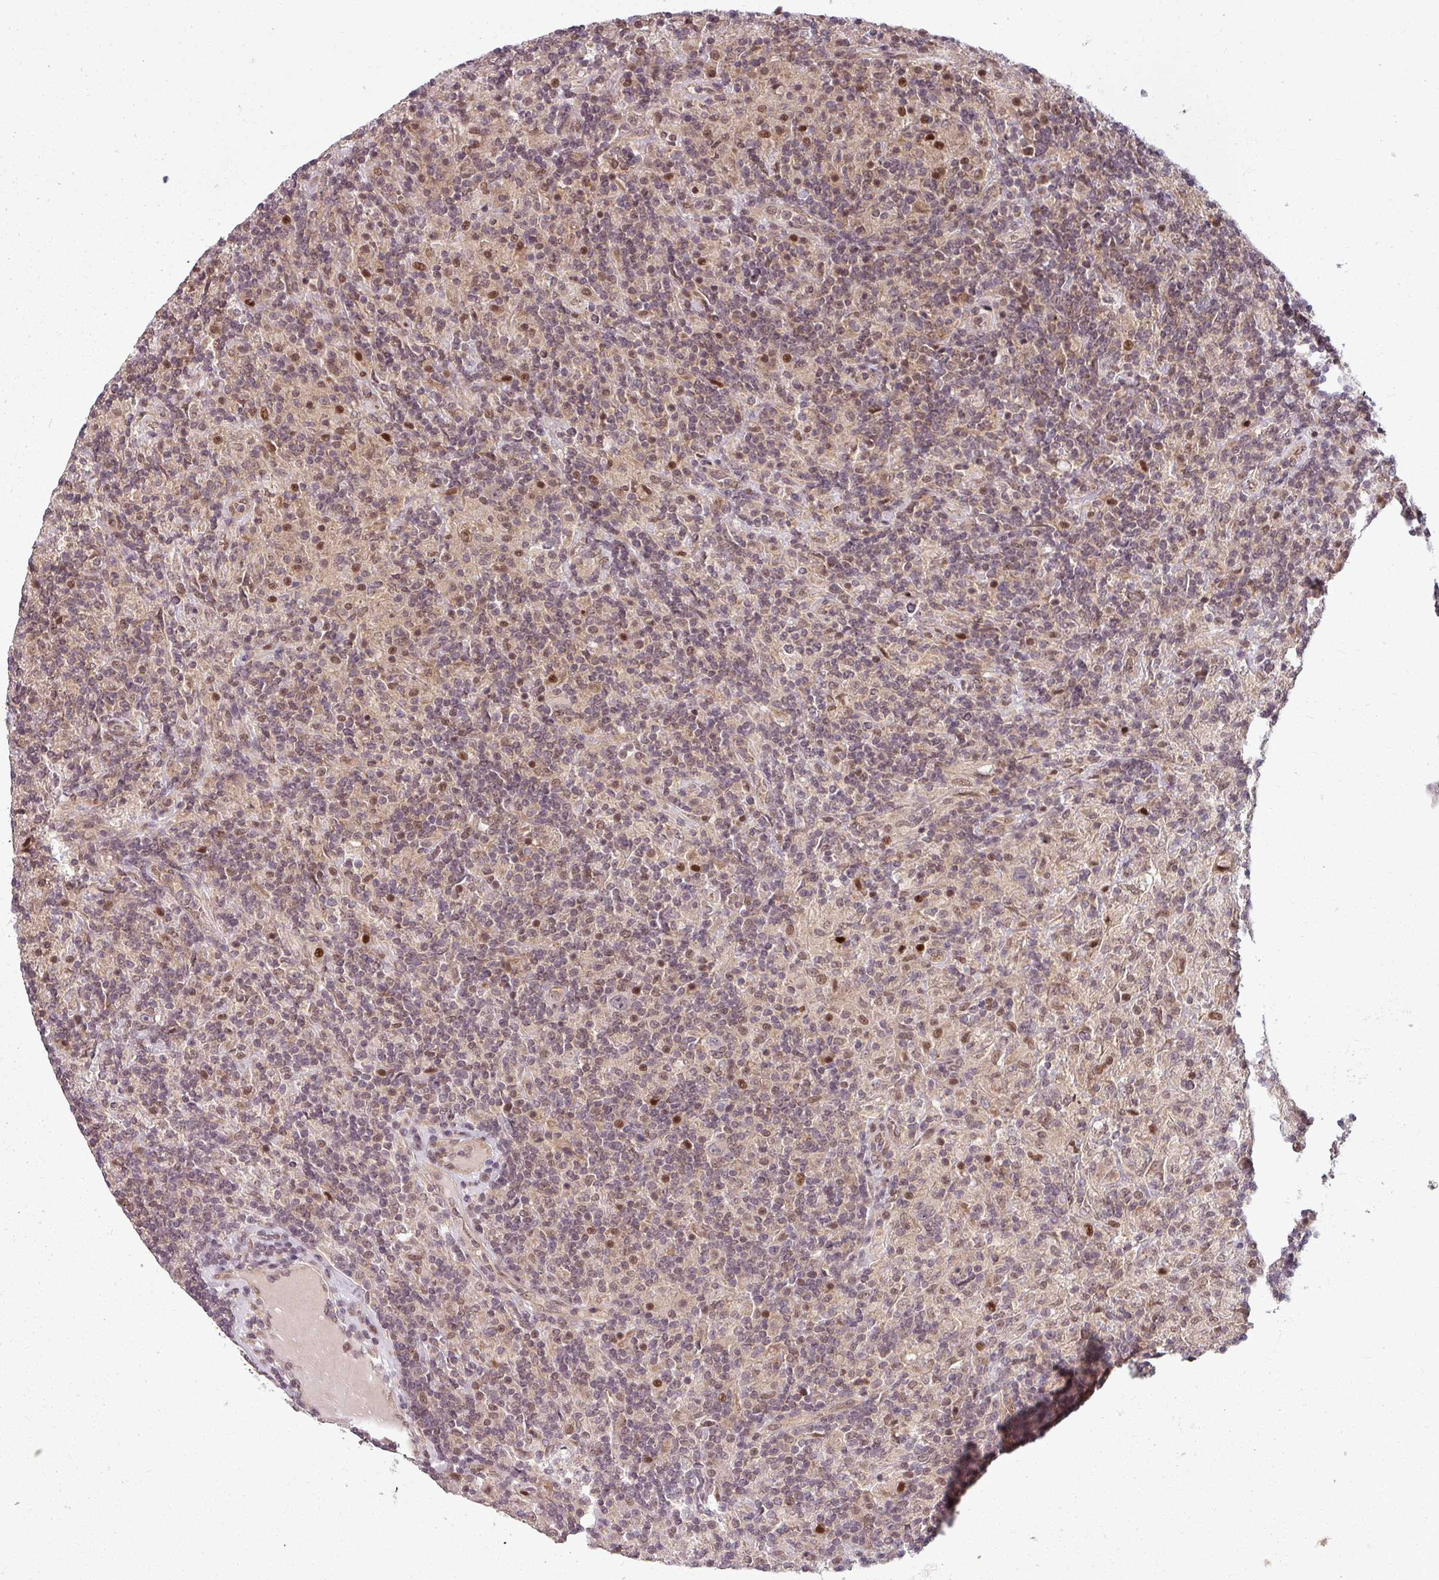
{"staining": {"intensity": "negative", "quantity": "none", "location": "none"}, "tissue": "lymphoma", "cell_type": "Tumor cells", "image_type": "cancer", "snomed": [{"axis": "morphology", "description": "Hodgkin's disease, NOS"}, {"axis": "topography", "description": "Lymph node"}], "caption": "Hodgkin's disease was stained to show a protein in brown. There is no significant staining in tumor cells. The staining was performed using DAB (3,3'-diaminobenzidine) to visualize the protein expression in brown, while the nuclei were stained in blue with hematoxylin (Magnification: 20x).", "gene": "CLIC1", "patient": {"sex": "male", "age": 70}}